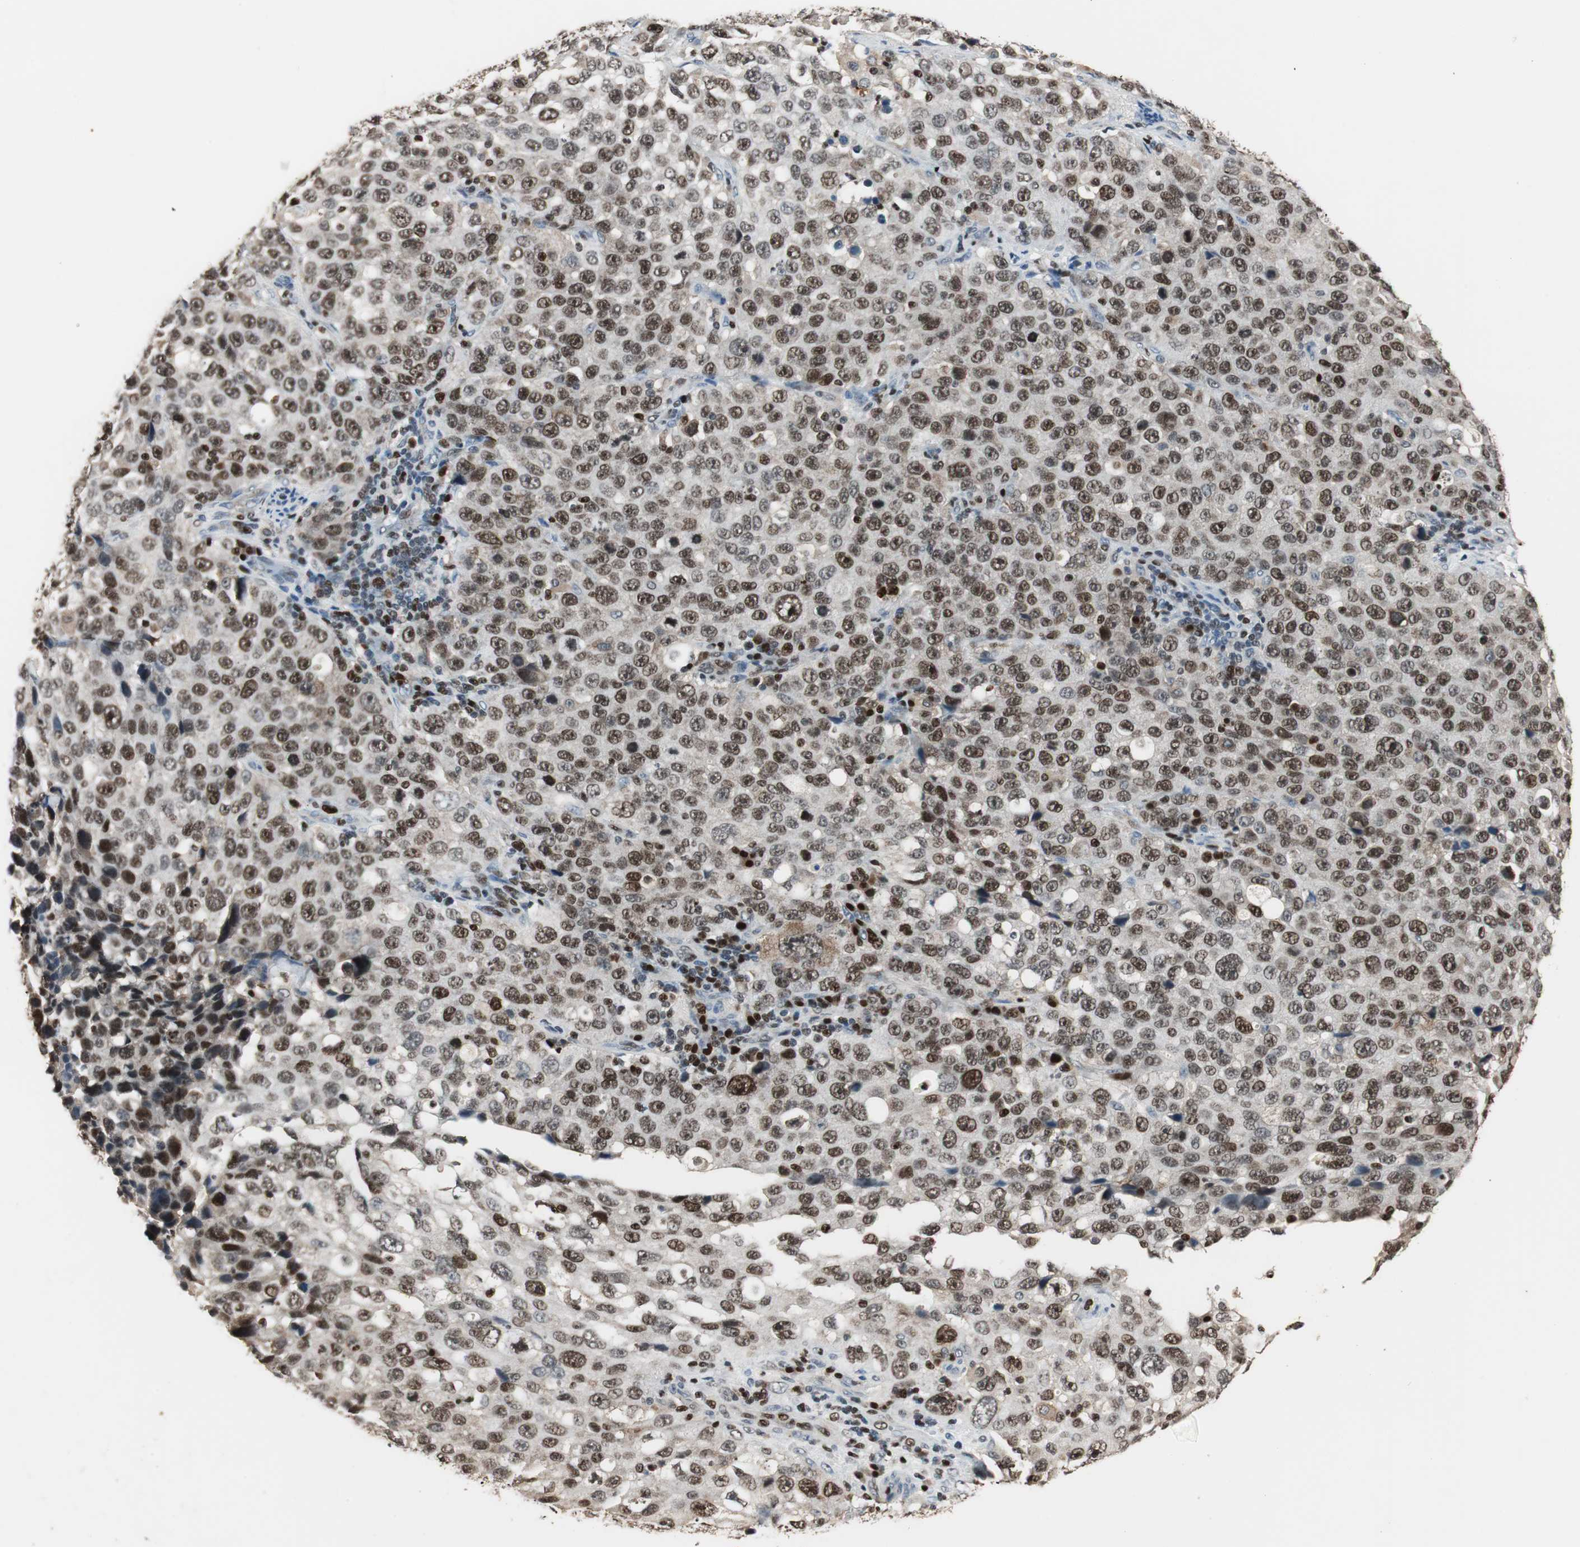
{"staining": {"intensity": "moderate", "quantity": ">75%", "location": "nuclear"}, "tissue": "stomach cancer", "cell_type": "Tumor cells", "image_type": "cancer", "snomed": [{"axis": "morphology", "description": "Normal tissue, NOS"}, {"axis": "morphology", "description": "Adenocarcinoma, NOS"}, {"axis": "topography", "description": "Stomach"}], "caption": "Adenocarcinoma (stomach) was stained to show a protein in brown. There is medium levels of moderate nuclear positivity in approximately >75% of tumor cells.", "gene": "FEN1", "patient": {"sex": "male", "age": 48}}